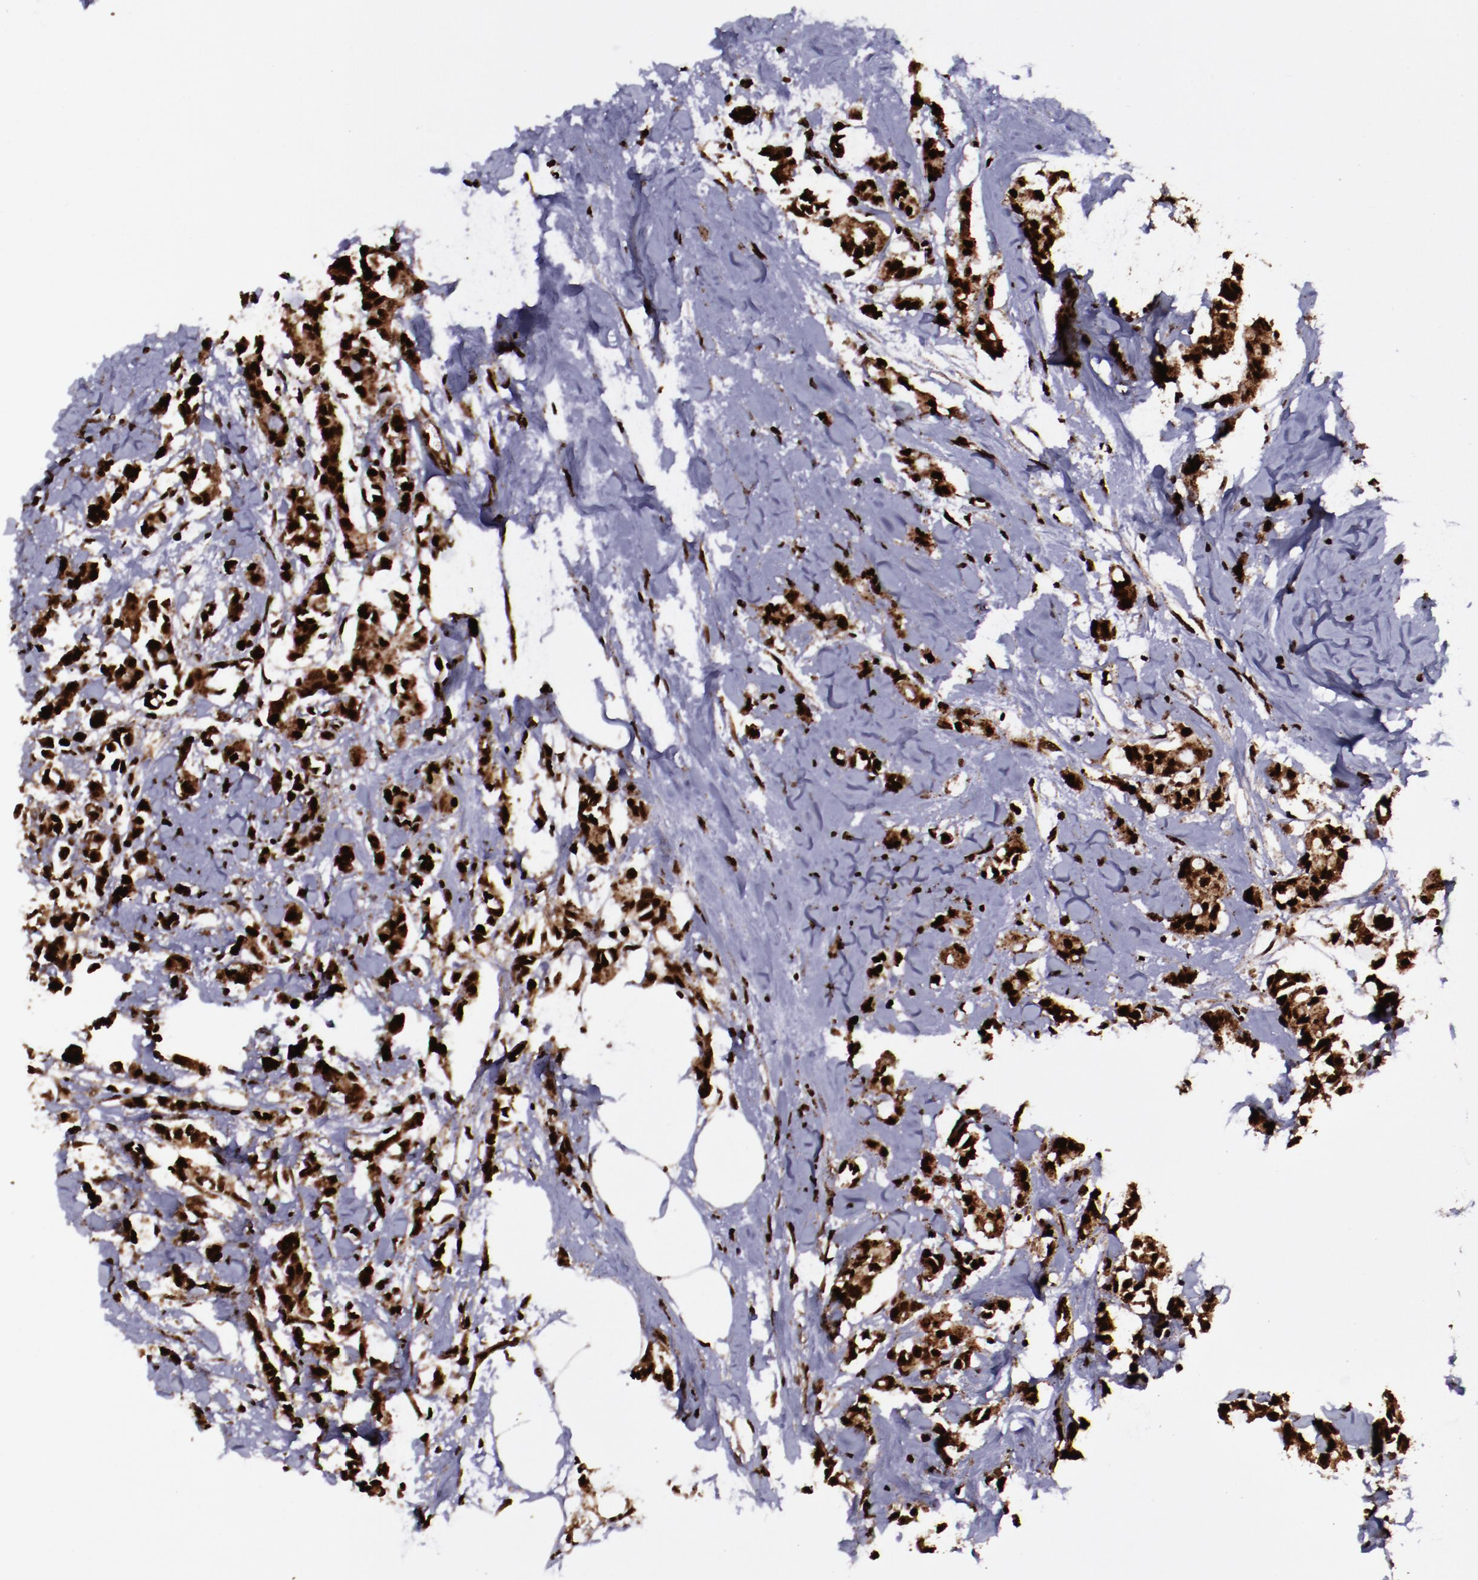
{"staining": {"intensity": "strong", "quantity": ">75%", "location": "cytoplasmic/membranous,nuclear"}, "tissue": "breast cancer", "cell_type": "Tumor cells", "image_type": "cancer", "snomed": [{"axis": "morphology", "description": "Duct carcinoma"}, {"axis": "topography", "description": "Breast"}], "caption": "DAB immunohistochemical staining of breast cancer (infiltrating ductal carcinoma) reveals strong cytoplasmic/membranous and nuclear protein staining in about >75% of tumor cells. The protein of interest is stained brown, and the nuclei are stained in blue (DAB IHC with brightfield microscopy, high magnification).", "gene": "SNW1", "patient": {"sex": "female", "age": 84}}